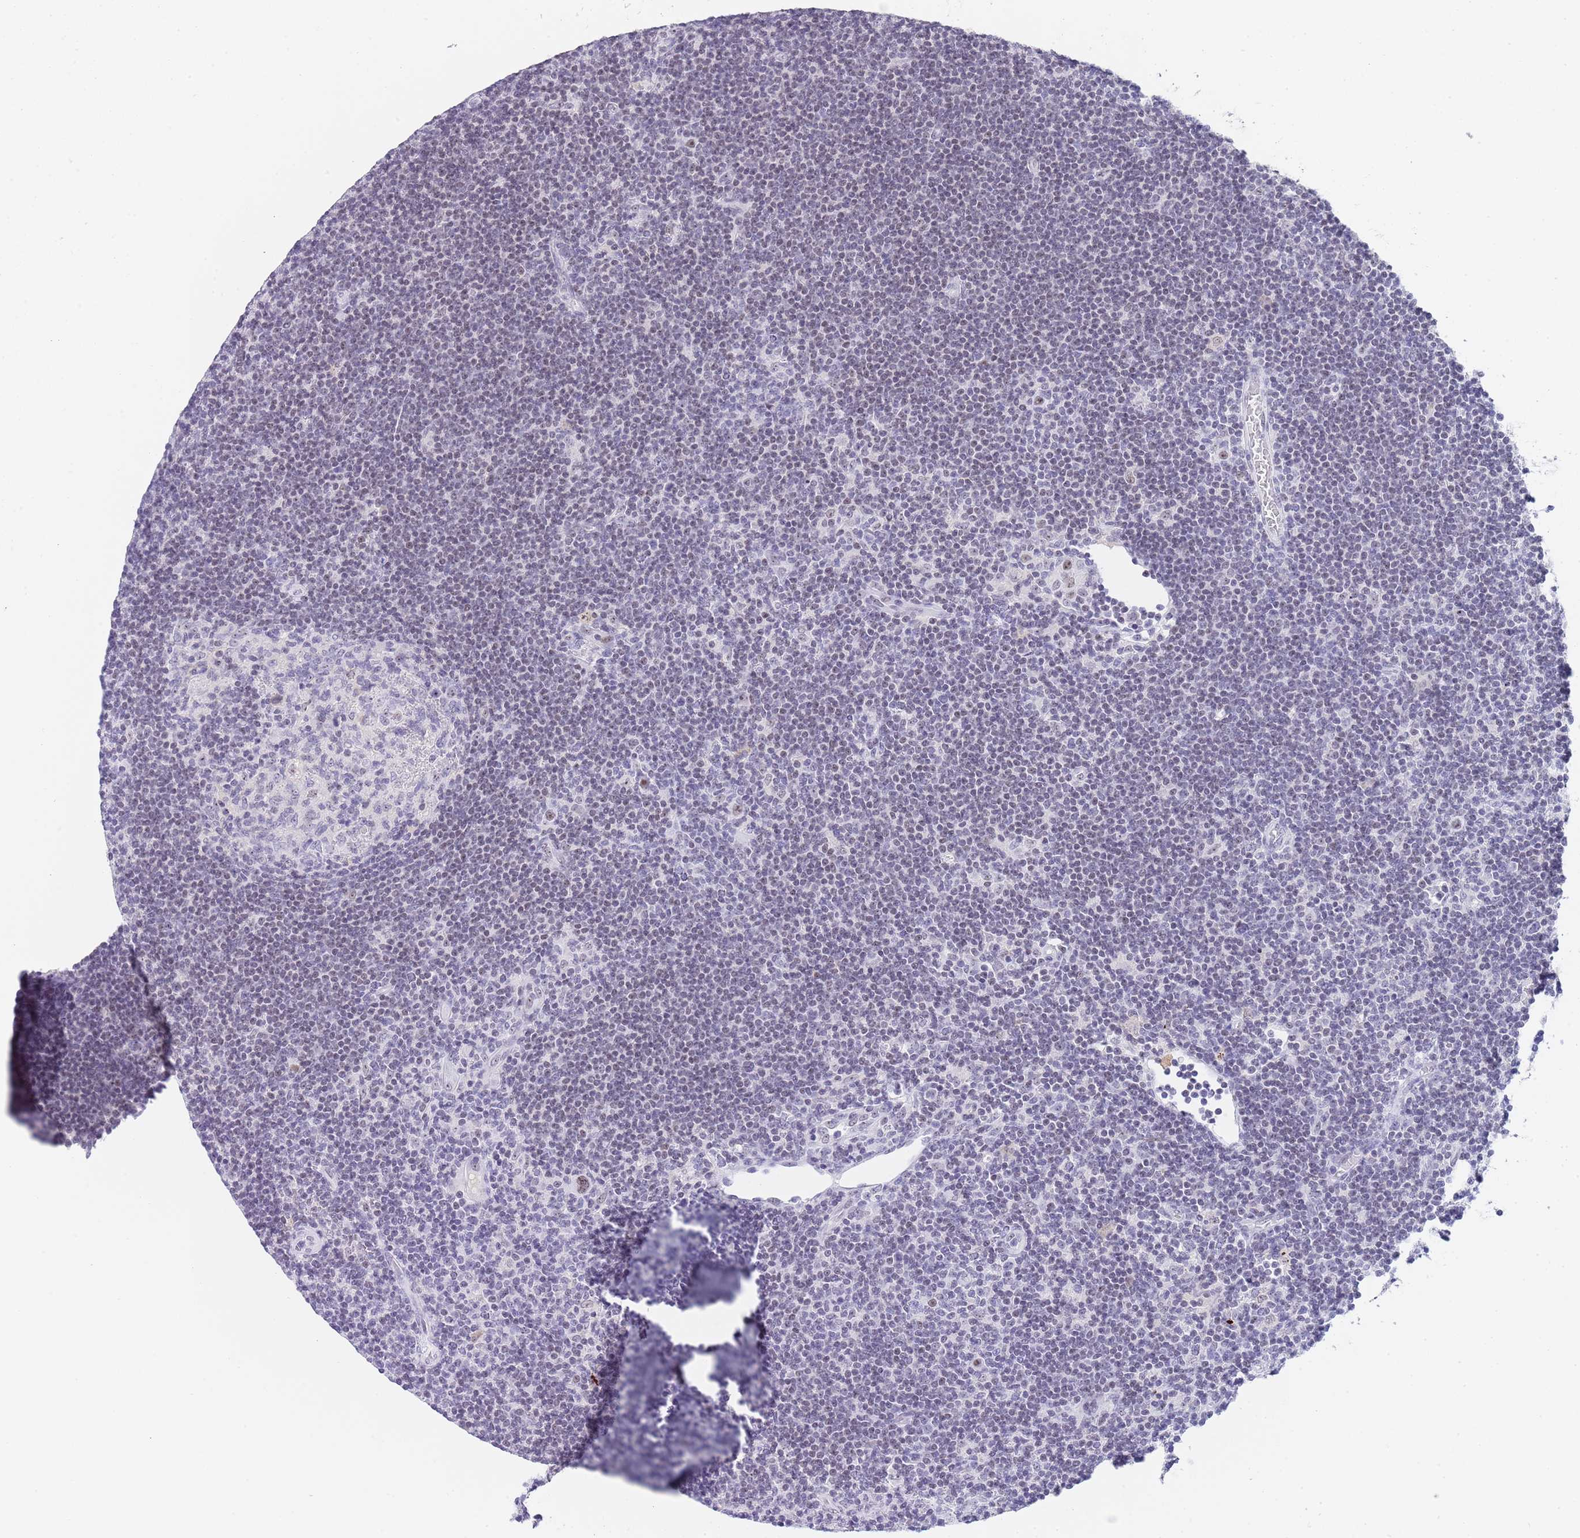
{"staining": {"intensity": "weak", "quantity": "25%-75%", "location": "nuclear"}, "tissue": "lymphoma", "cell_type": "Tumor cells", "image_type": "cancer", "snomed": [{"axis": "morphology", "description": "Hodgkin's disease, NOS"}, {"axis": "topography", "description": "Lymph node"}], "caption": "Immunohistochemical staining of lymphoma exhibits low levels of weak nuclear protein expression in approximately 25%-75% of tumor cells.", "gene": "NOP56", "patient": {"sex": "female", "age": 57}}